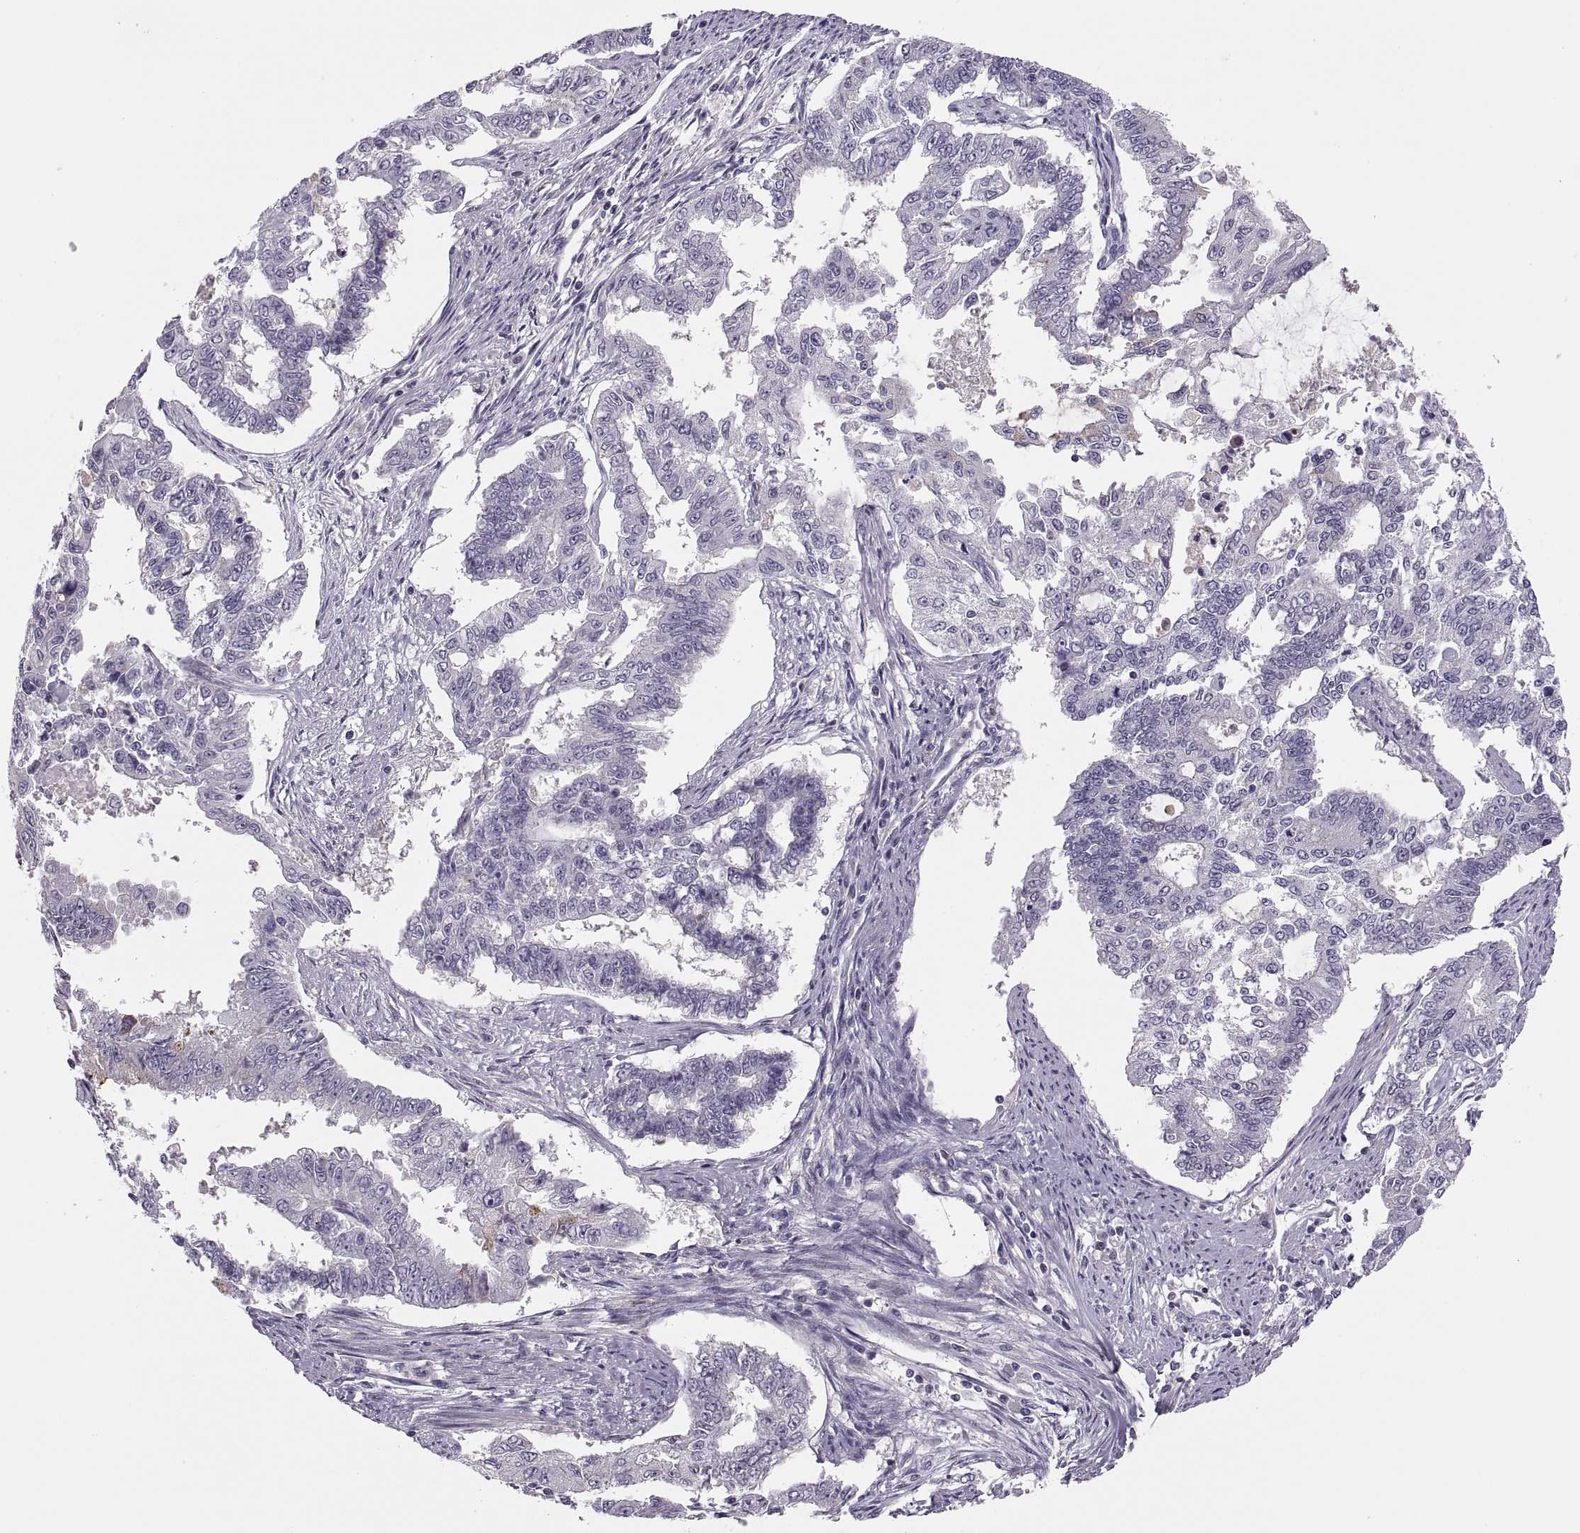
{"staining": {"intensity": "negative", "quantity": "none", "location": "none"}, "tissue": "endometrial cancer", "cell_type": "Tumor cells", "image_type": "cancer", "snomed": [{"axis": "morphology", "description": "Adenocarcinoma, NOS"}, {"axis": "topography", "description": "Uterus"}], "caption": "Immunohistochemistry micrograph of neoplastic tissue: human adenocarcinoma (endometrial) stained with DAB shows no significant protein staining in tumor cells.", "gene": "CHCT1", "patient": {"sex": "female", "age": 59}}